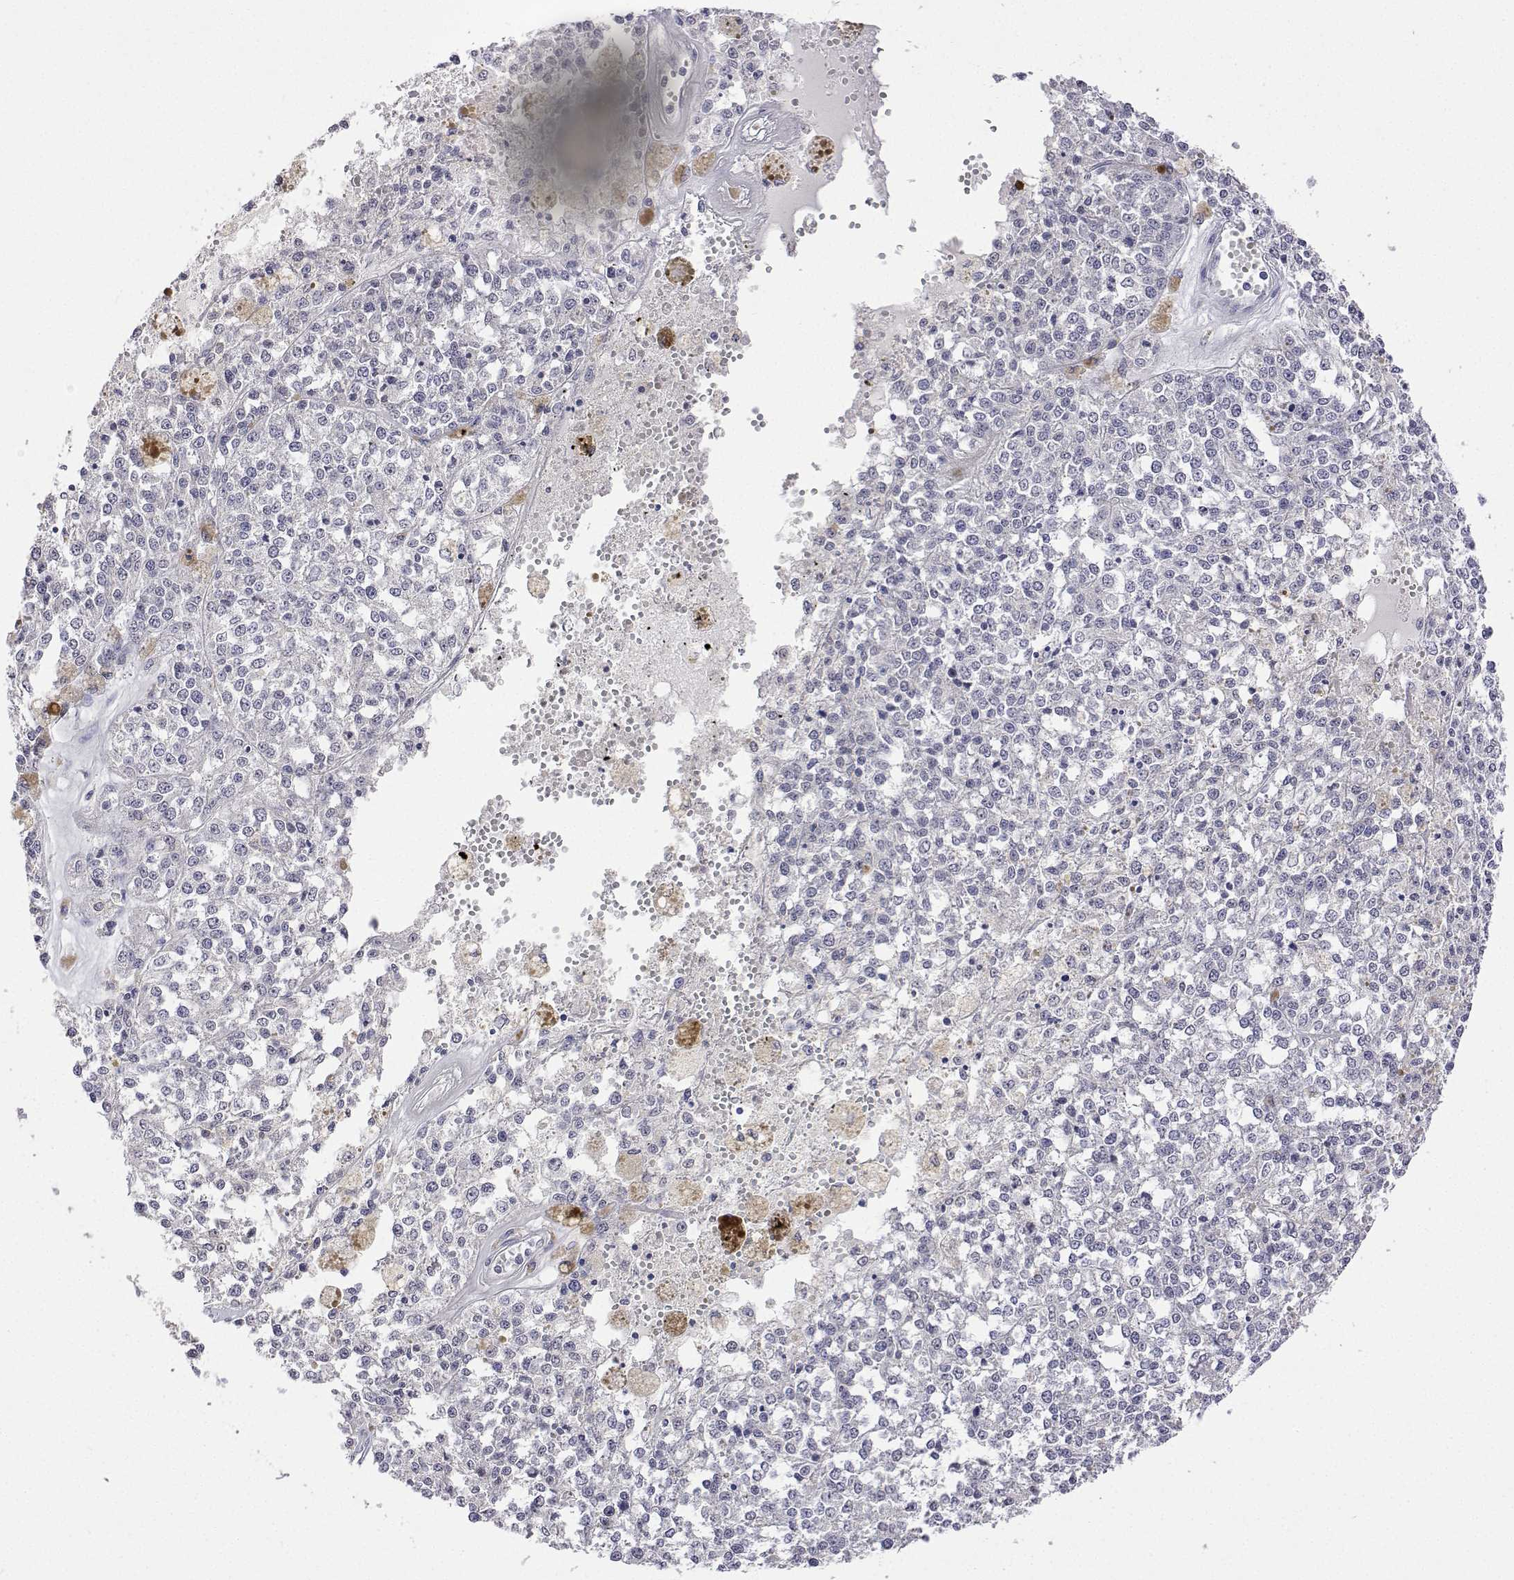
{"staining": {"intensity": "negative", "quantity": "none", "location": "none"}, "tissue": "melanoma", "cell_type": "Tumor cells", "image_type": "cancer", "snomed": [{"axis": "morphology", "description": "Malignant melanoma, Metastatic site"}, {"axis": "topography", "description": "Lymph node"}], "caption": "DAB immunohistochemical staining of malignant melanoma (metastatic site) reveals no significant expression in tumor cells.", "gene": "PLCB1", "patient": {"sex": "female", "age": 64}}